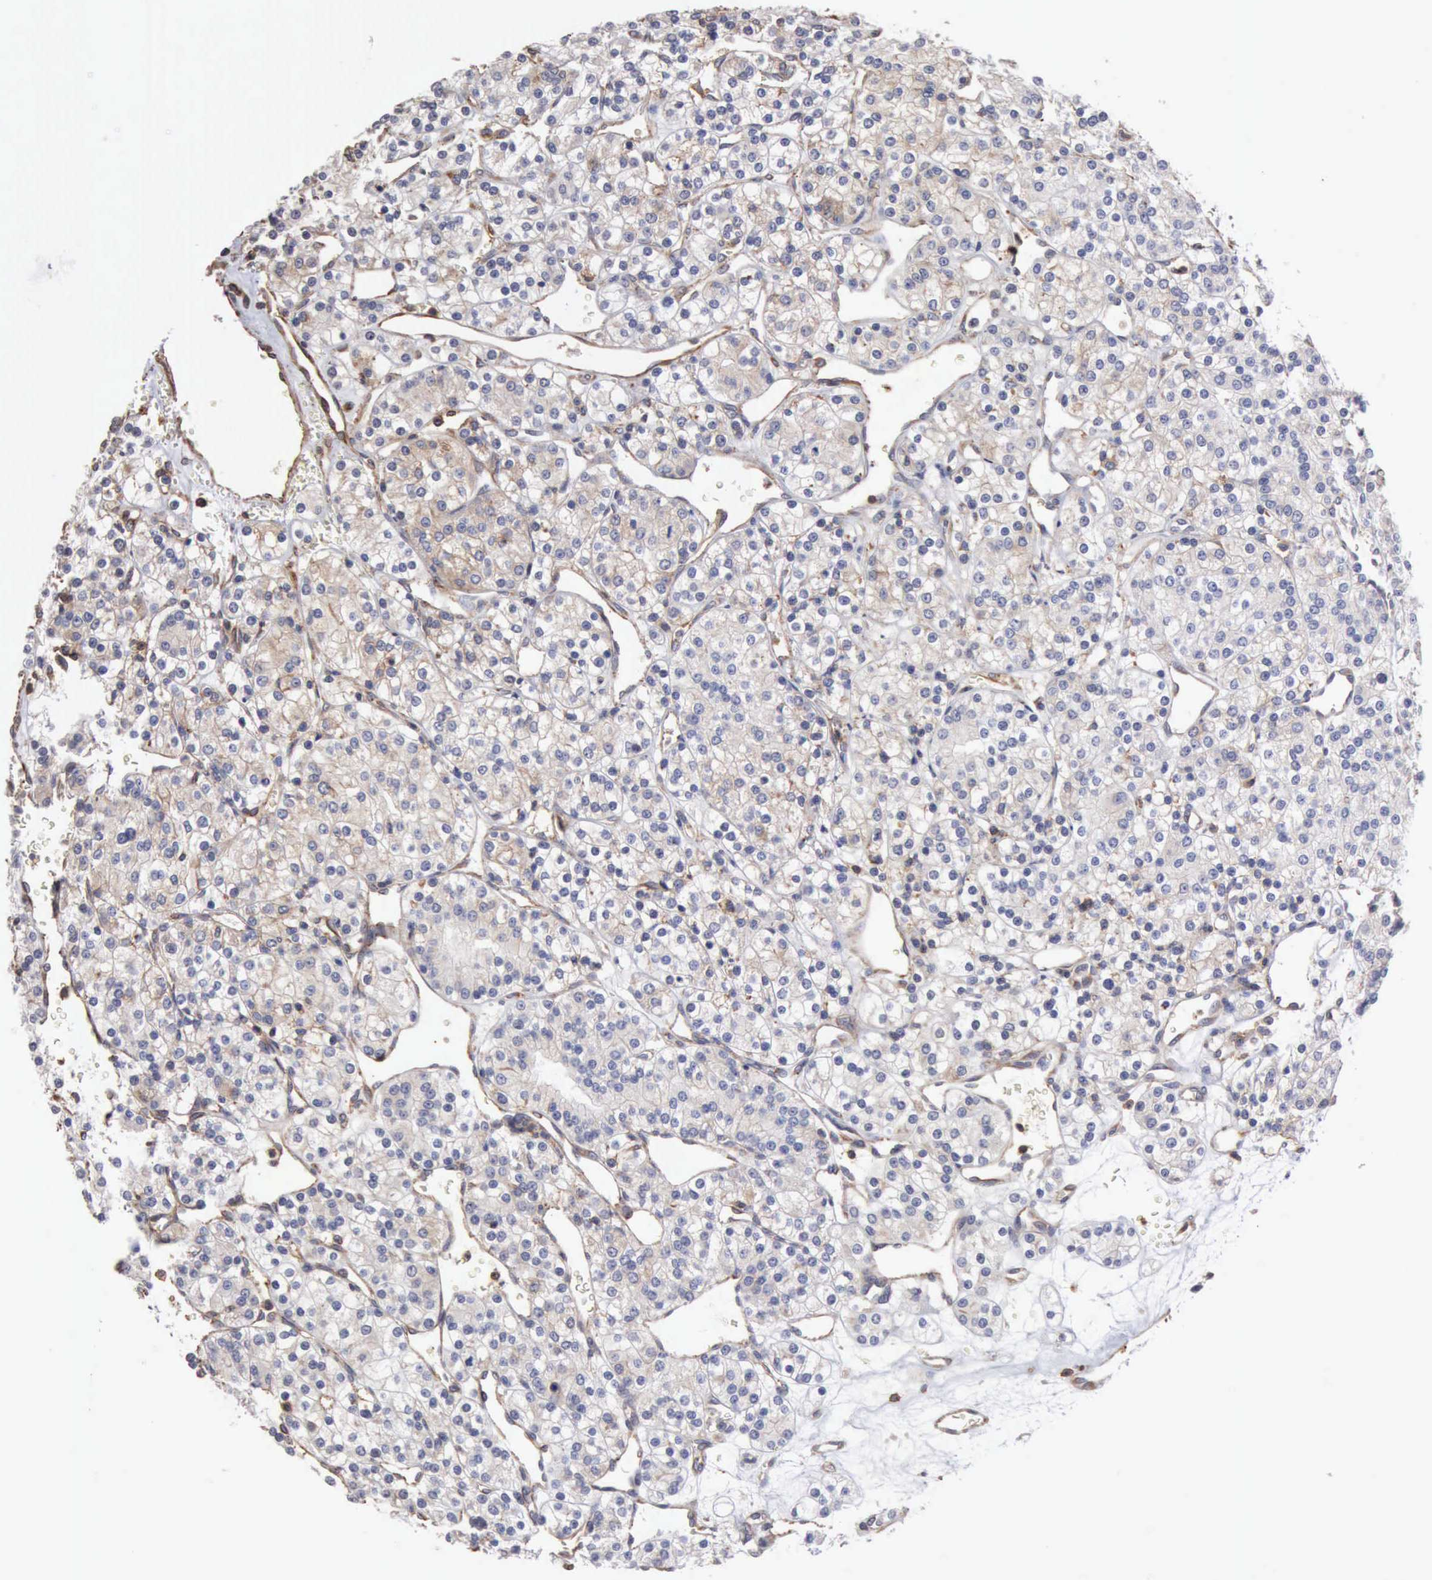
{"staining": {"intensity": "weak", "quantity": "<25%", "location": "cytoplasmic/membranous"}, "tissue": "renal cancer", "cell_type": "Tumor cells", "image_type": "cancer", "snomed": [{"axis": "morphology", "description": "Adenocarcinoma, NOS"}, {"axis": "topography", "description": "Kidney"}], "caption": "This micrograph is of renal cancer (adenocarcinoma) stained with immunohistochemistry to label a protein in brown with the nuclei are counter-stained blue. There is no positivity in tumor cells.", "gene": "GPR101", "patient": {"sex": "female", "age": 62}}